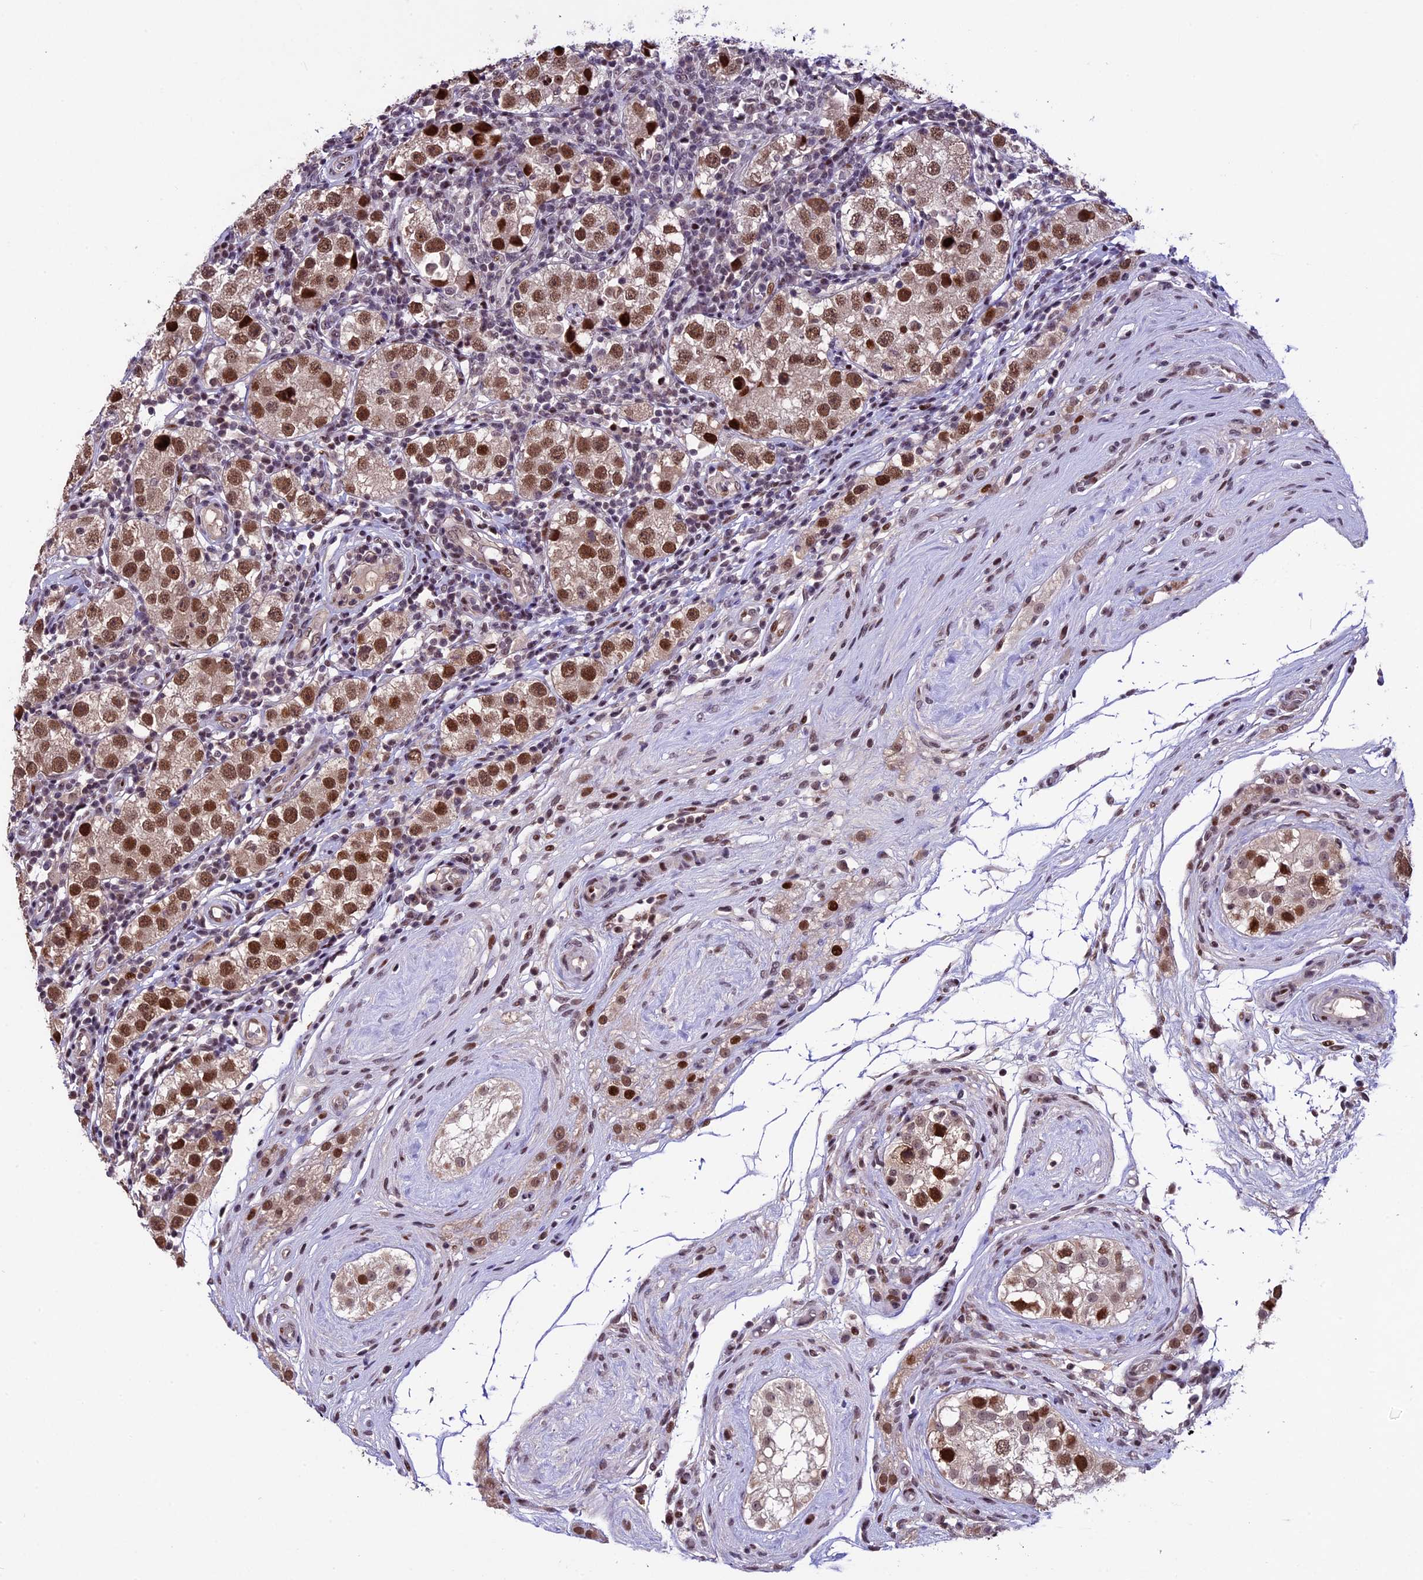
{"staining": {"intensity": "strong", "quantity": ">75%", "location": "nuclear"}, "tissue": "testis cancer", "cell_type": "Tumor cells", "image_type": "cancer", "snomed": [{"axis": "morphology", "description": "Seminoma, NOS"}, {"axis": "topography", "description": "Testis"}], "caption": "The micrograph shows staining of testis cancer, revealing strong nuclear protein positivity (brown color) within tumor cells. (IHC, brightfield microscopy, high magnification).", "gene": "TCP11L2", "patient": {"sex": "male", "age": 34}}